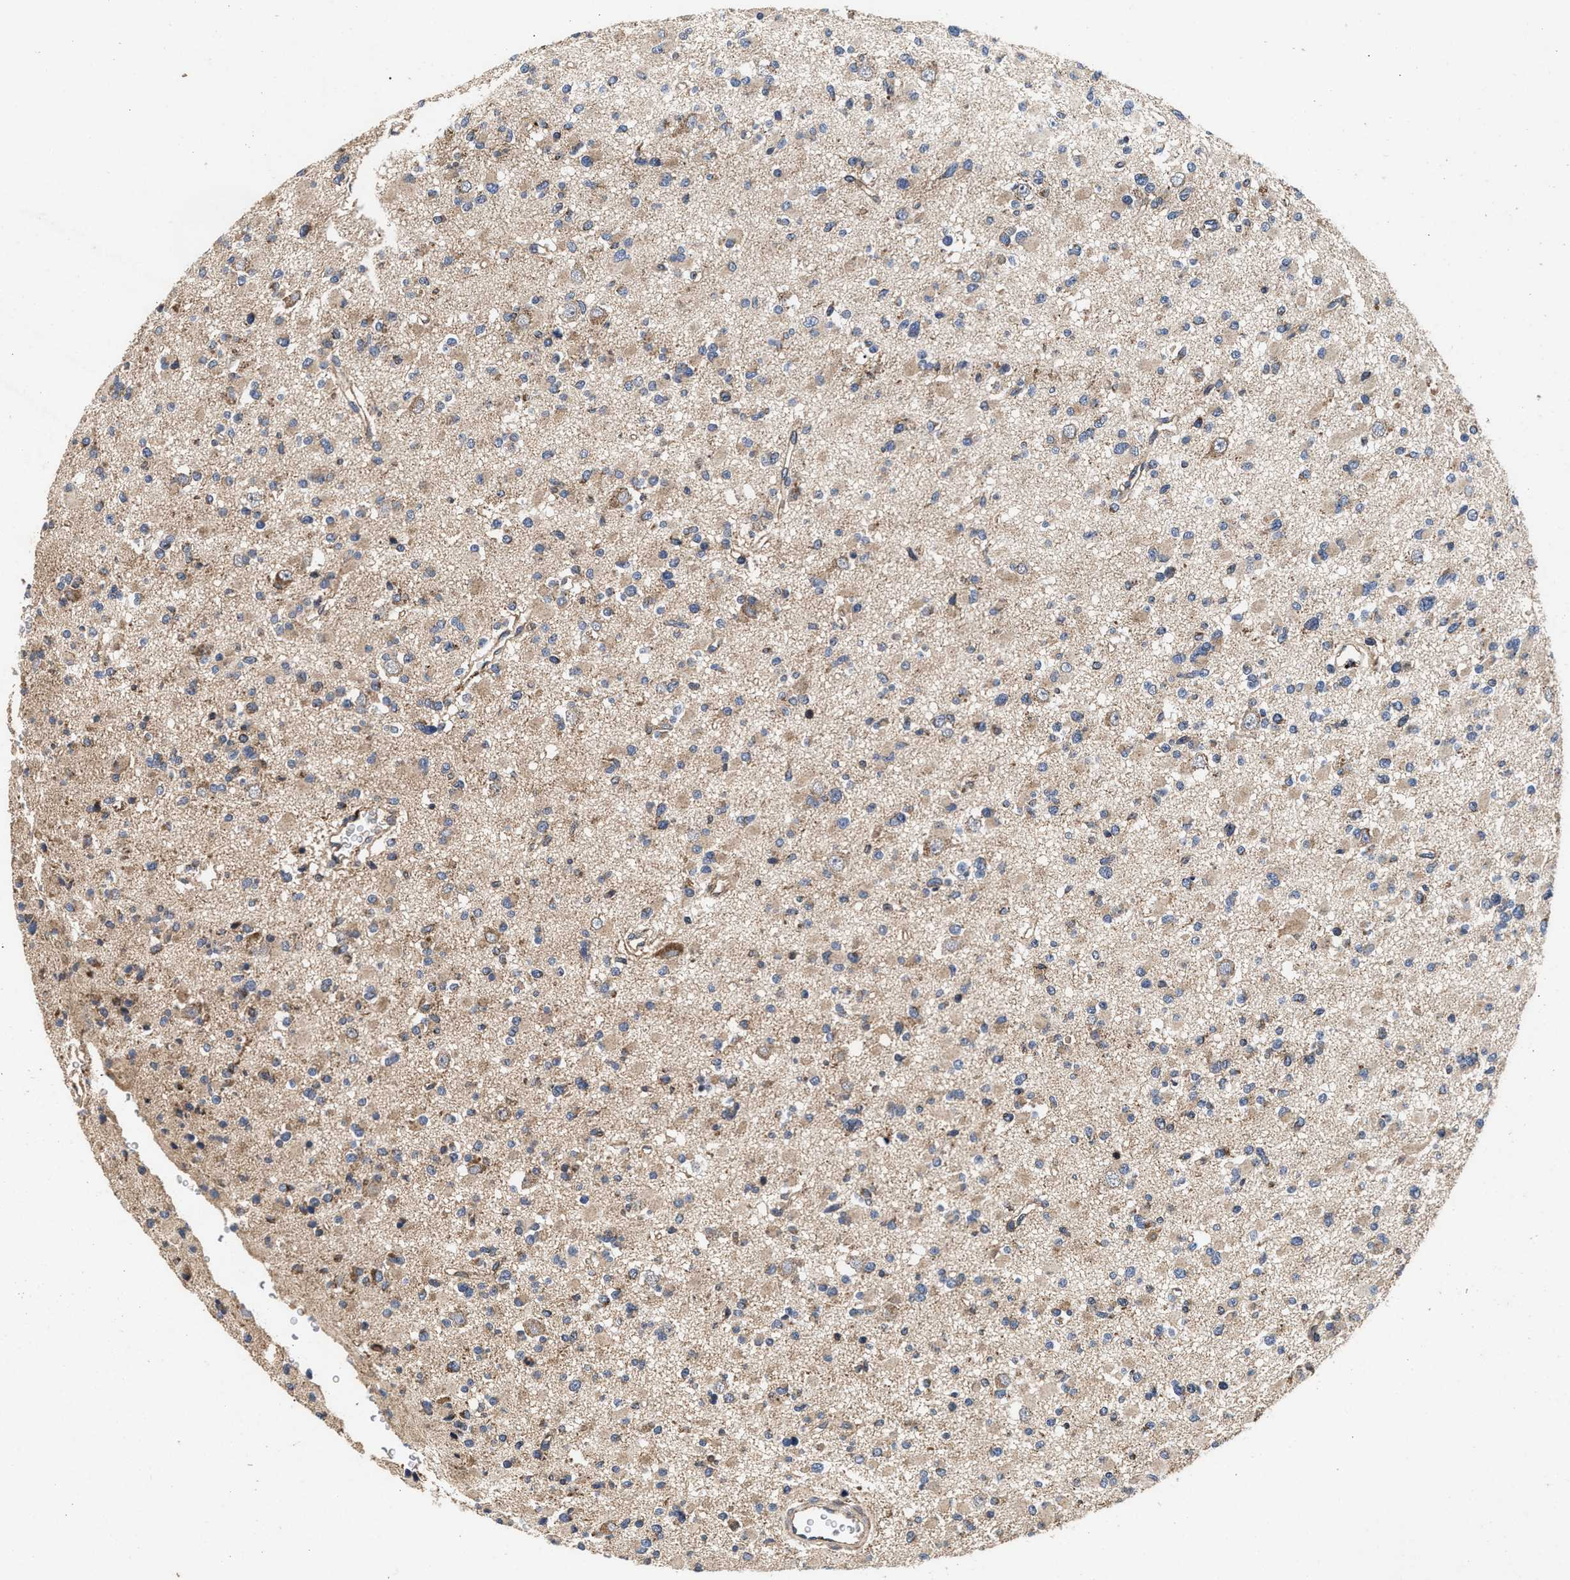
{"staining": {"intensity": "weak", "quantity": "<25%", "location": "cytoplasmic/membranous"}, "tissue": "glioma", "cell_type": "Tumor cells", "image_type": "cancer", "snomed": [{"axis": "morphology", "description": "Glioma, malignant, Low grade"}, {"axis": "topography", "description": "Brain"}], "caption": "A histopathology image of human glioma is negative for staining in tumor cells.", "gene": "NFKB2", "patient": {"sex": "female", "age": 22}}